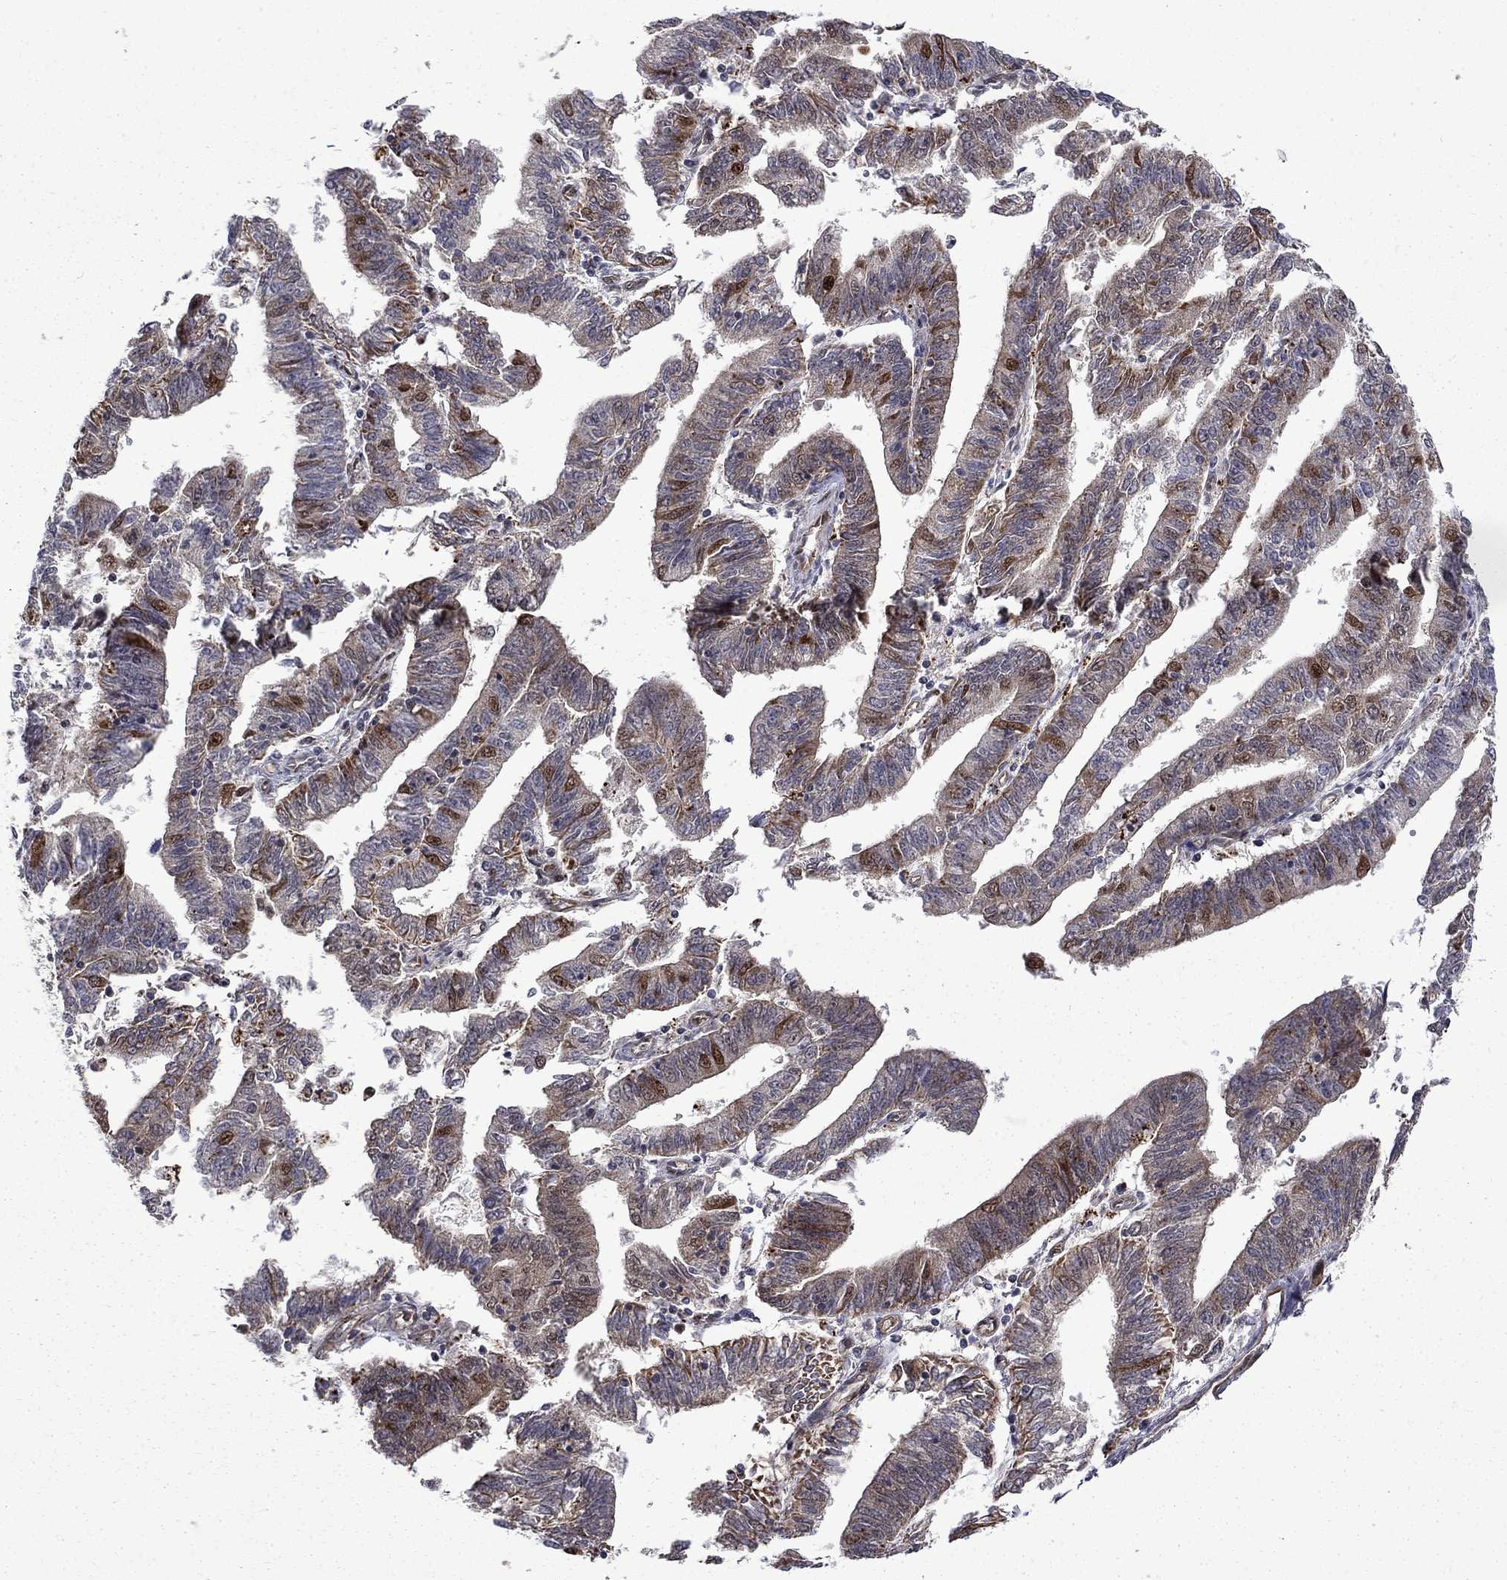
{"staining": {"intensity": "moderate", "quantity": "25%-75%", "location": "cytoplasmic/membranous,nuclear"}, "tissue": "endometrial cancer", "cell_type": "Tumor cells", "image_type": "cancer", "snomed": [{"axis": "morphology", "description": "Adenocarcinoma, NOS"}, {"axis": "topography", "description": "Endometrium"}], "caption": "Immunohistochemistry (IHC) of adenocarcinoma (endometrial) displays medium levels of moderate cytoplasmic/membranous and nuclear staining in about 25%-75% of tumor cells. (Stains: DAB (3,3'-diaminobenzidine) in brown, nuclei in blue, Microscopy: brightfield microscopy at high magnification).", "gene": "KPNA3", "patient": {"sex": "female", "age": 82}}